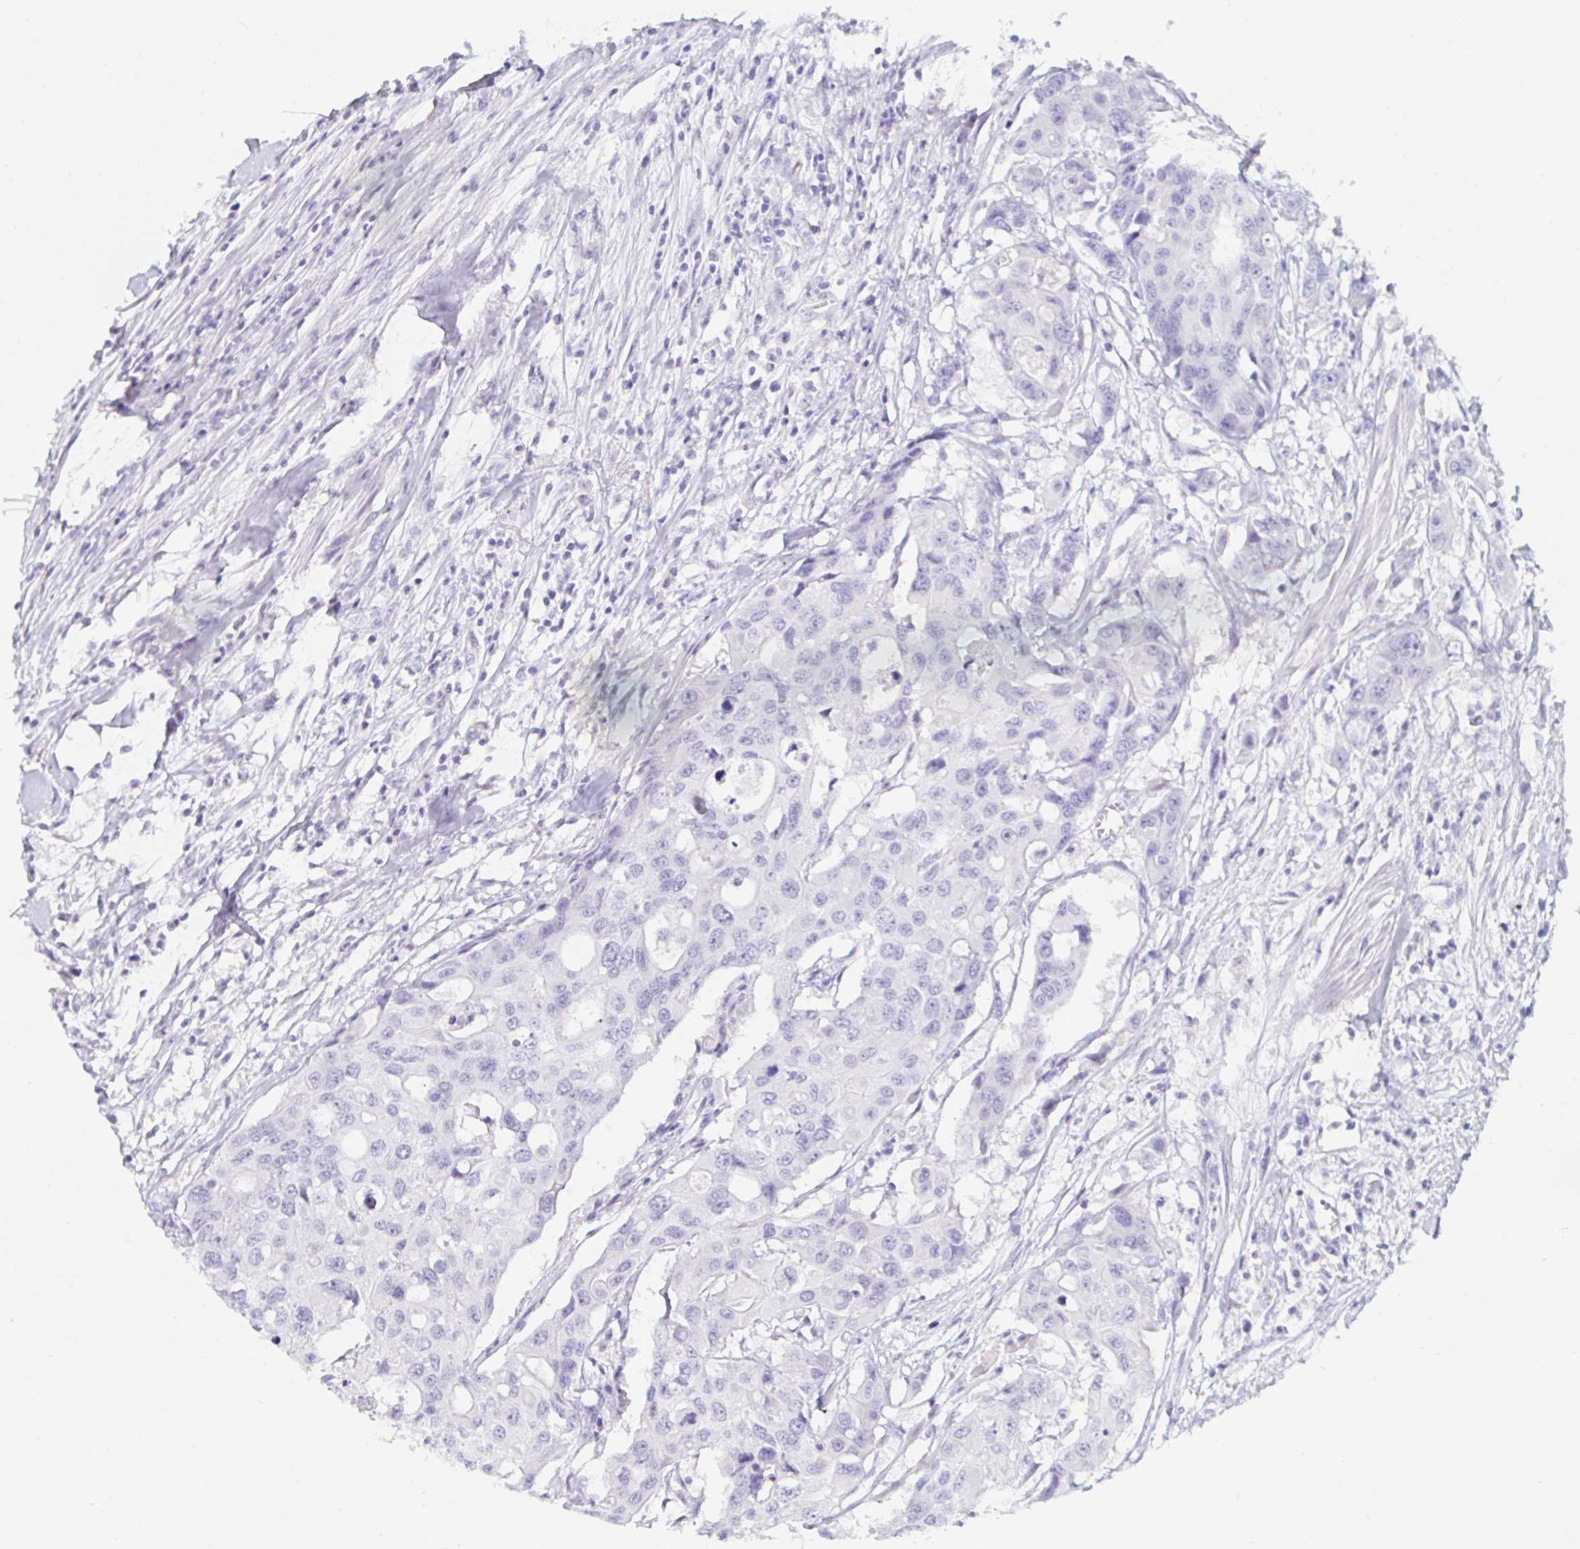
{"staining": {"intensity": "negative", "quantity": "none", "location": "none"}, "tissue": "colorectal cancer", "cell_type": "Tumor cells", "image_type": "cancer", "snomed": [{"axis": "morphology", "description": "Adenocarcinoma, NOS"}, {"axis": "topography", "description": "Colon"}], "caption": "Immunohistochemistry photomicrograph of adenocarcinoma (colorectal) stained for a protein (brown), which exhibits no expression in tumor cells.", "gene": "TEX44", "patient": {"sex": "male", "age": 77}}